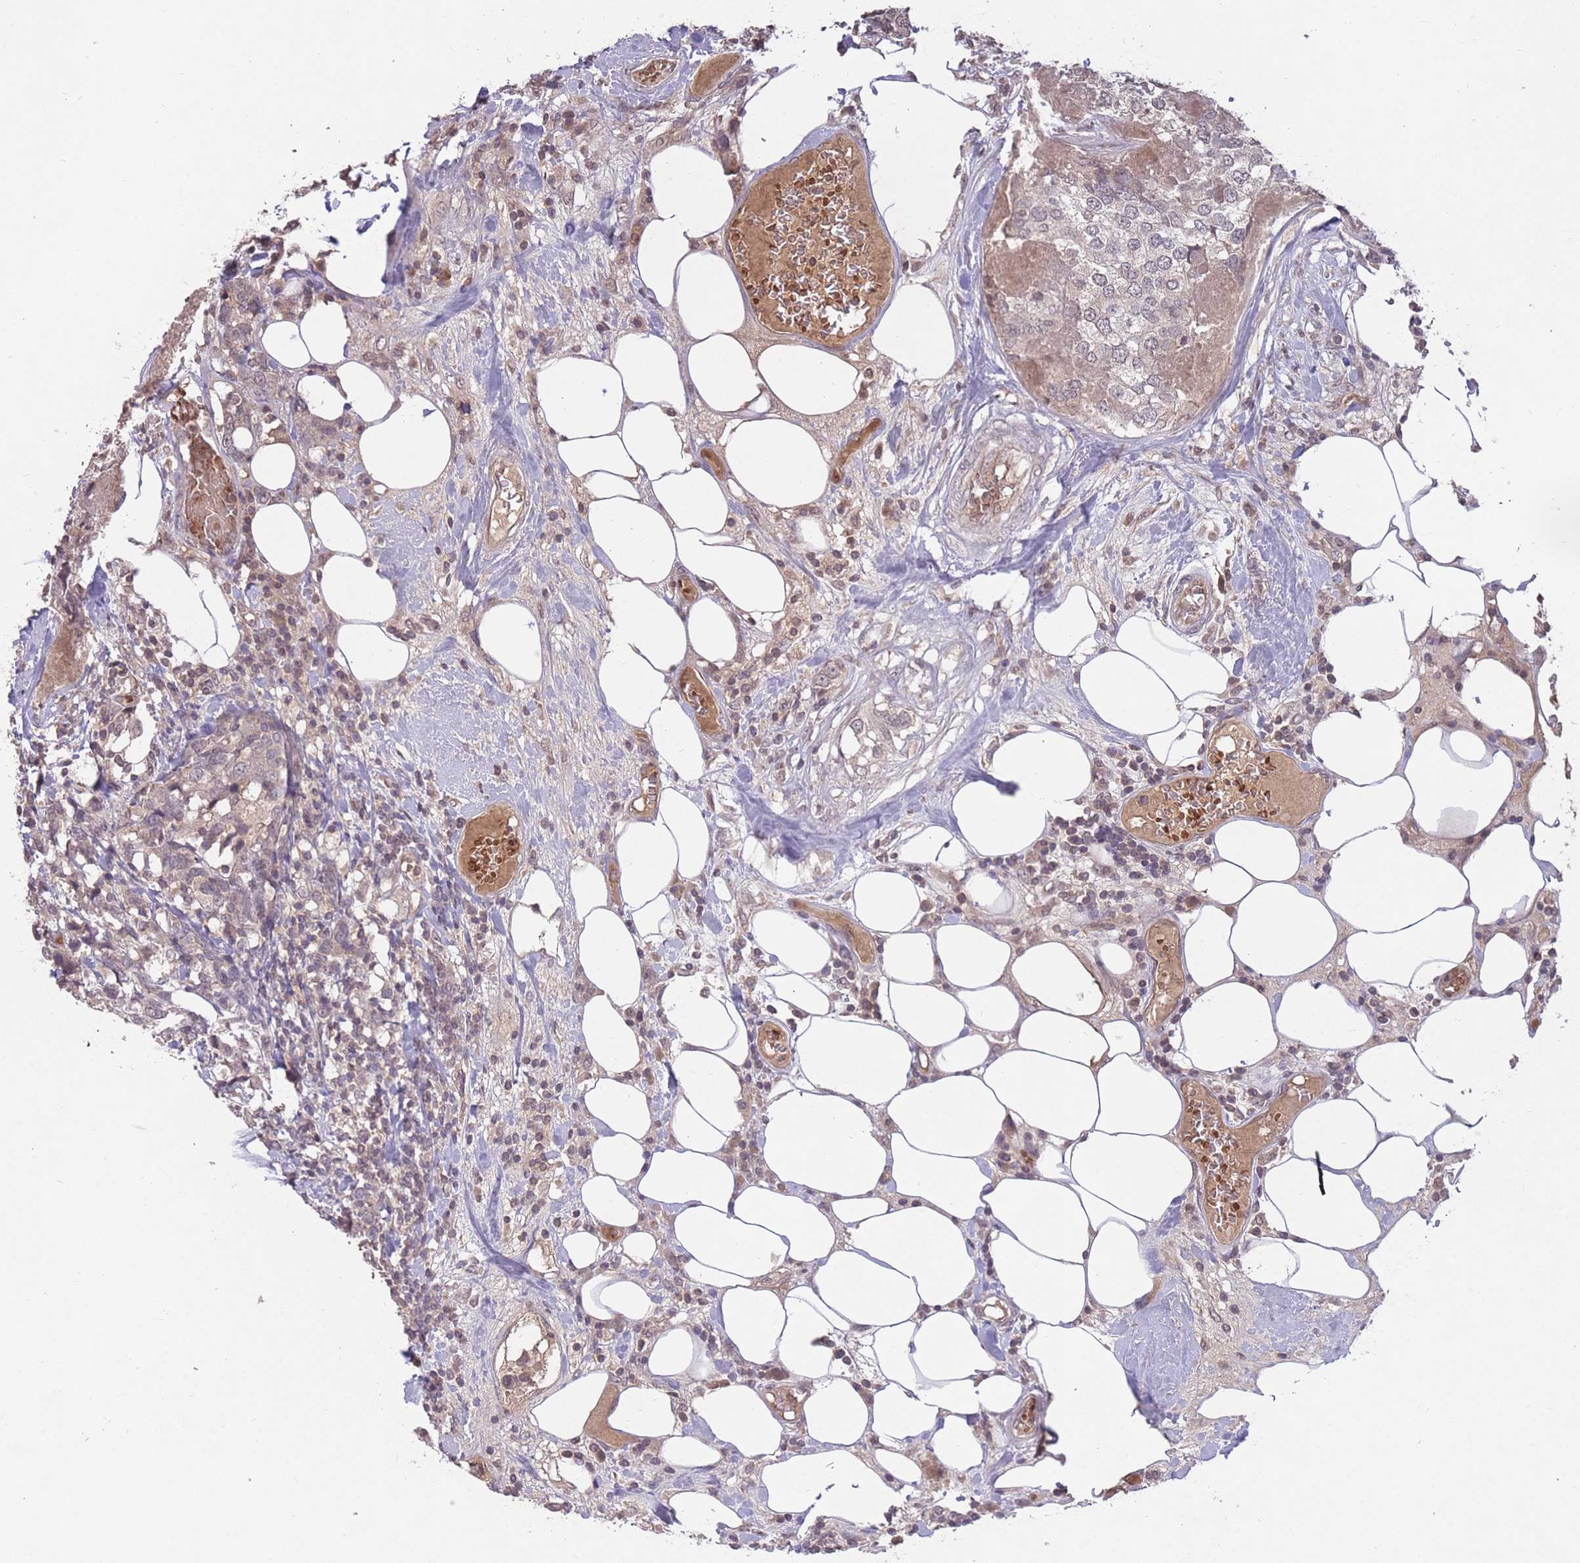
{"staining": {"intensity": "negative", "quantity": "none", "location": "none"}, "tissue": "breast cancer", "cell_type": "Tumor cells", "image_type": "cancer", "snomed": [{"axis": "morphology", "description": "Lobular carcinoma"}, {"axis": "topography", "description": "Breast"}], "caption": "The histopathology image exhibits no staining of tumor cells in breast lobular carcinoma.", "gene": "ADCYAP1R1", "patient": {"sex": "female", "age": 59}}